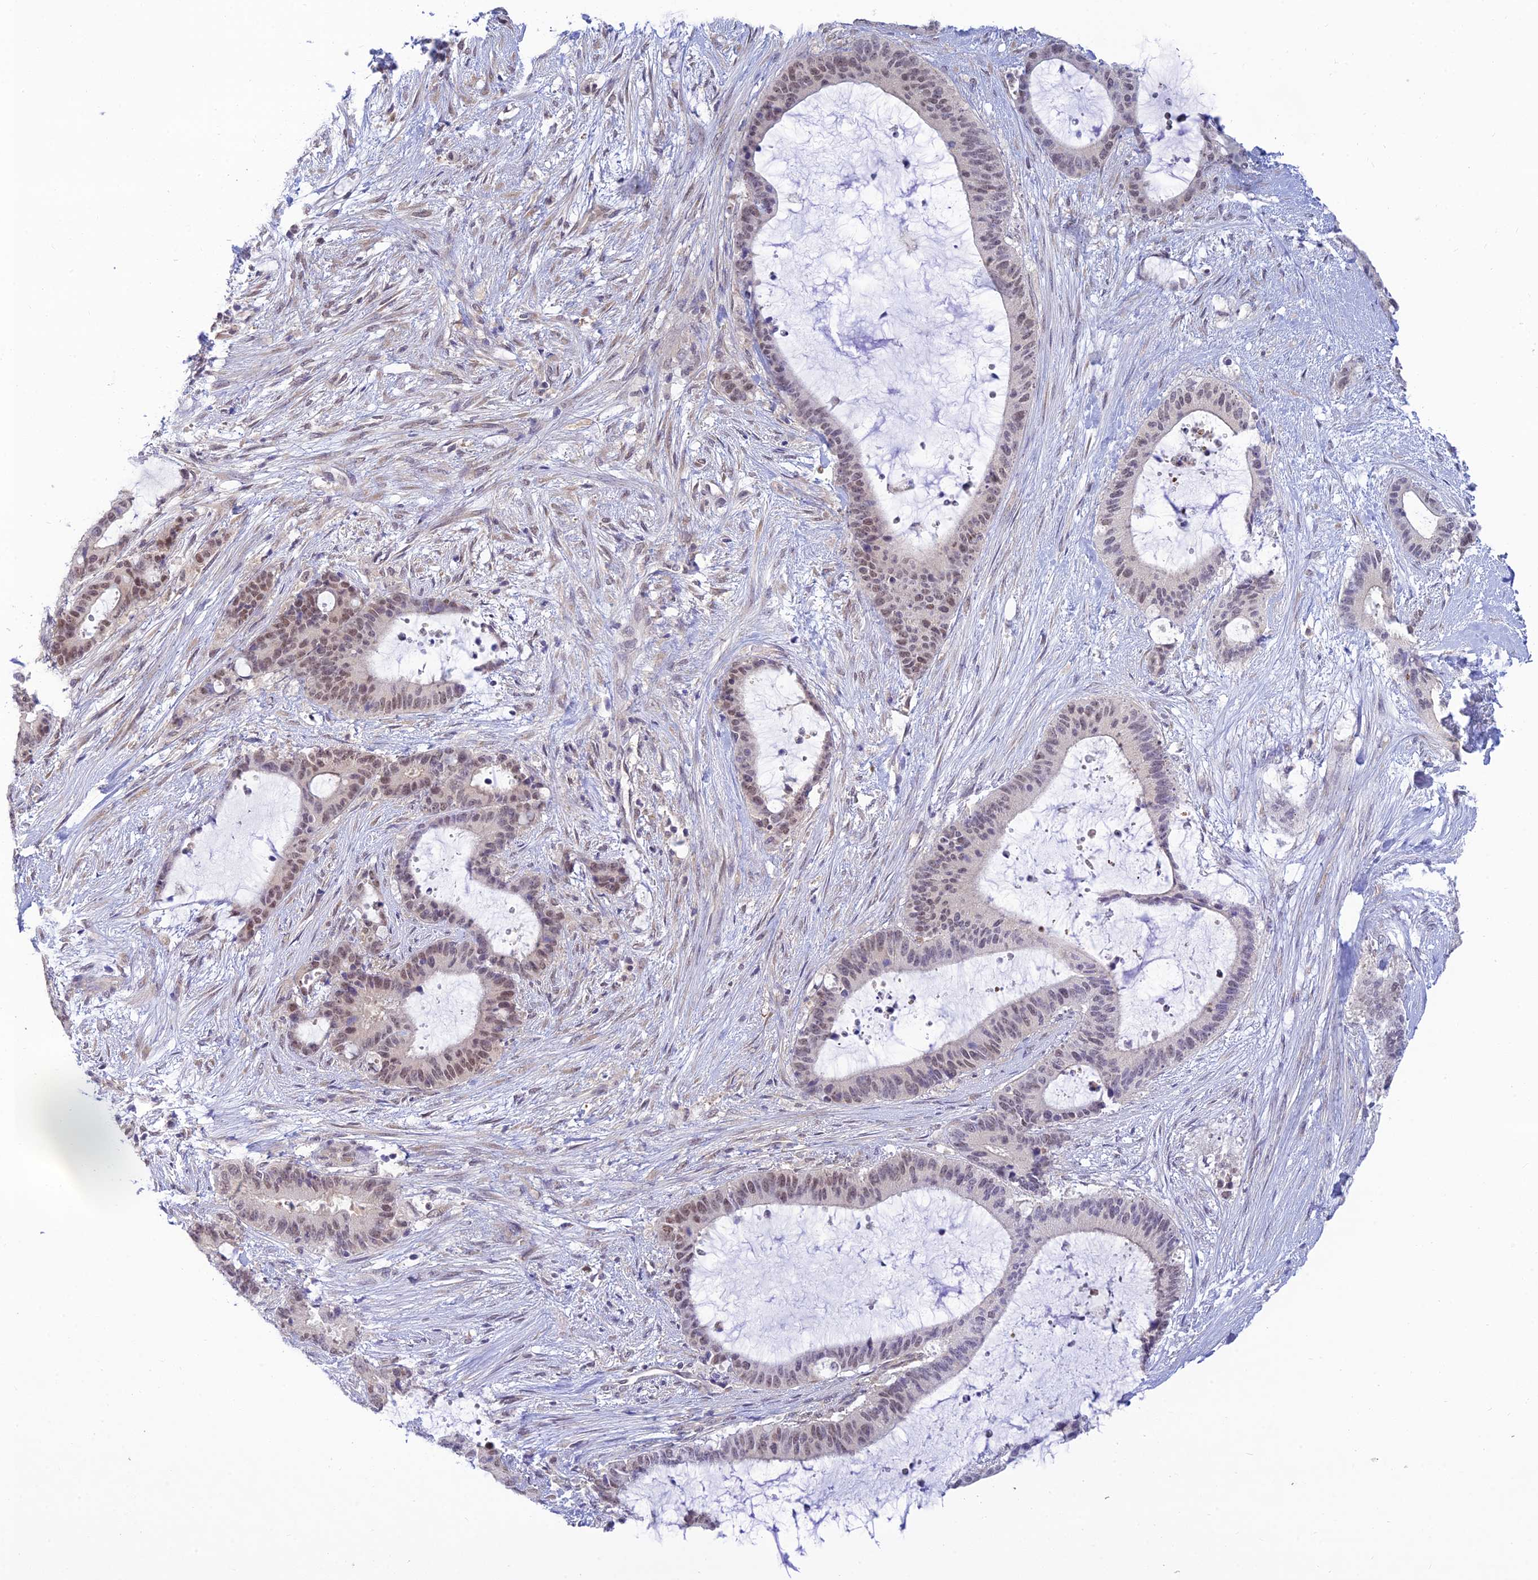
{"staining": {"intensity": "moderate", "quantity": "<25%", "location": "nuclear"}, "tissue": "liver cancer", "cell_type": "Tumor cells", "image_type": "cancer", "snomed": [{"axis": "morphology", "description": "Normal tissue, NOS"}, {"axis": "morphology", "description": "Cholangiocarcinoma"}, {"axis": "topography", "description": "Liver"}, {"axis": "topography", "description": "Peripheral nerve tissue"}], "caption": "Tumor cells exhibit low levels of moderate nuclear staining in about <25% of cells in liver cholangiocarcinoma. Nuclei are stained in blue.", "gene": "SKIC8", "patient": {"sex": "female", "age": 73}}